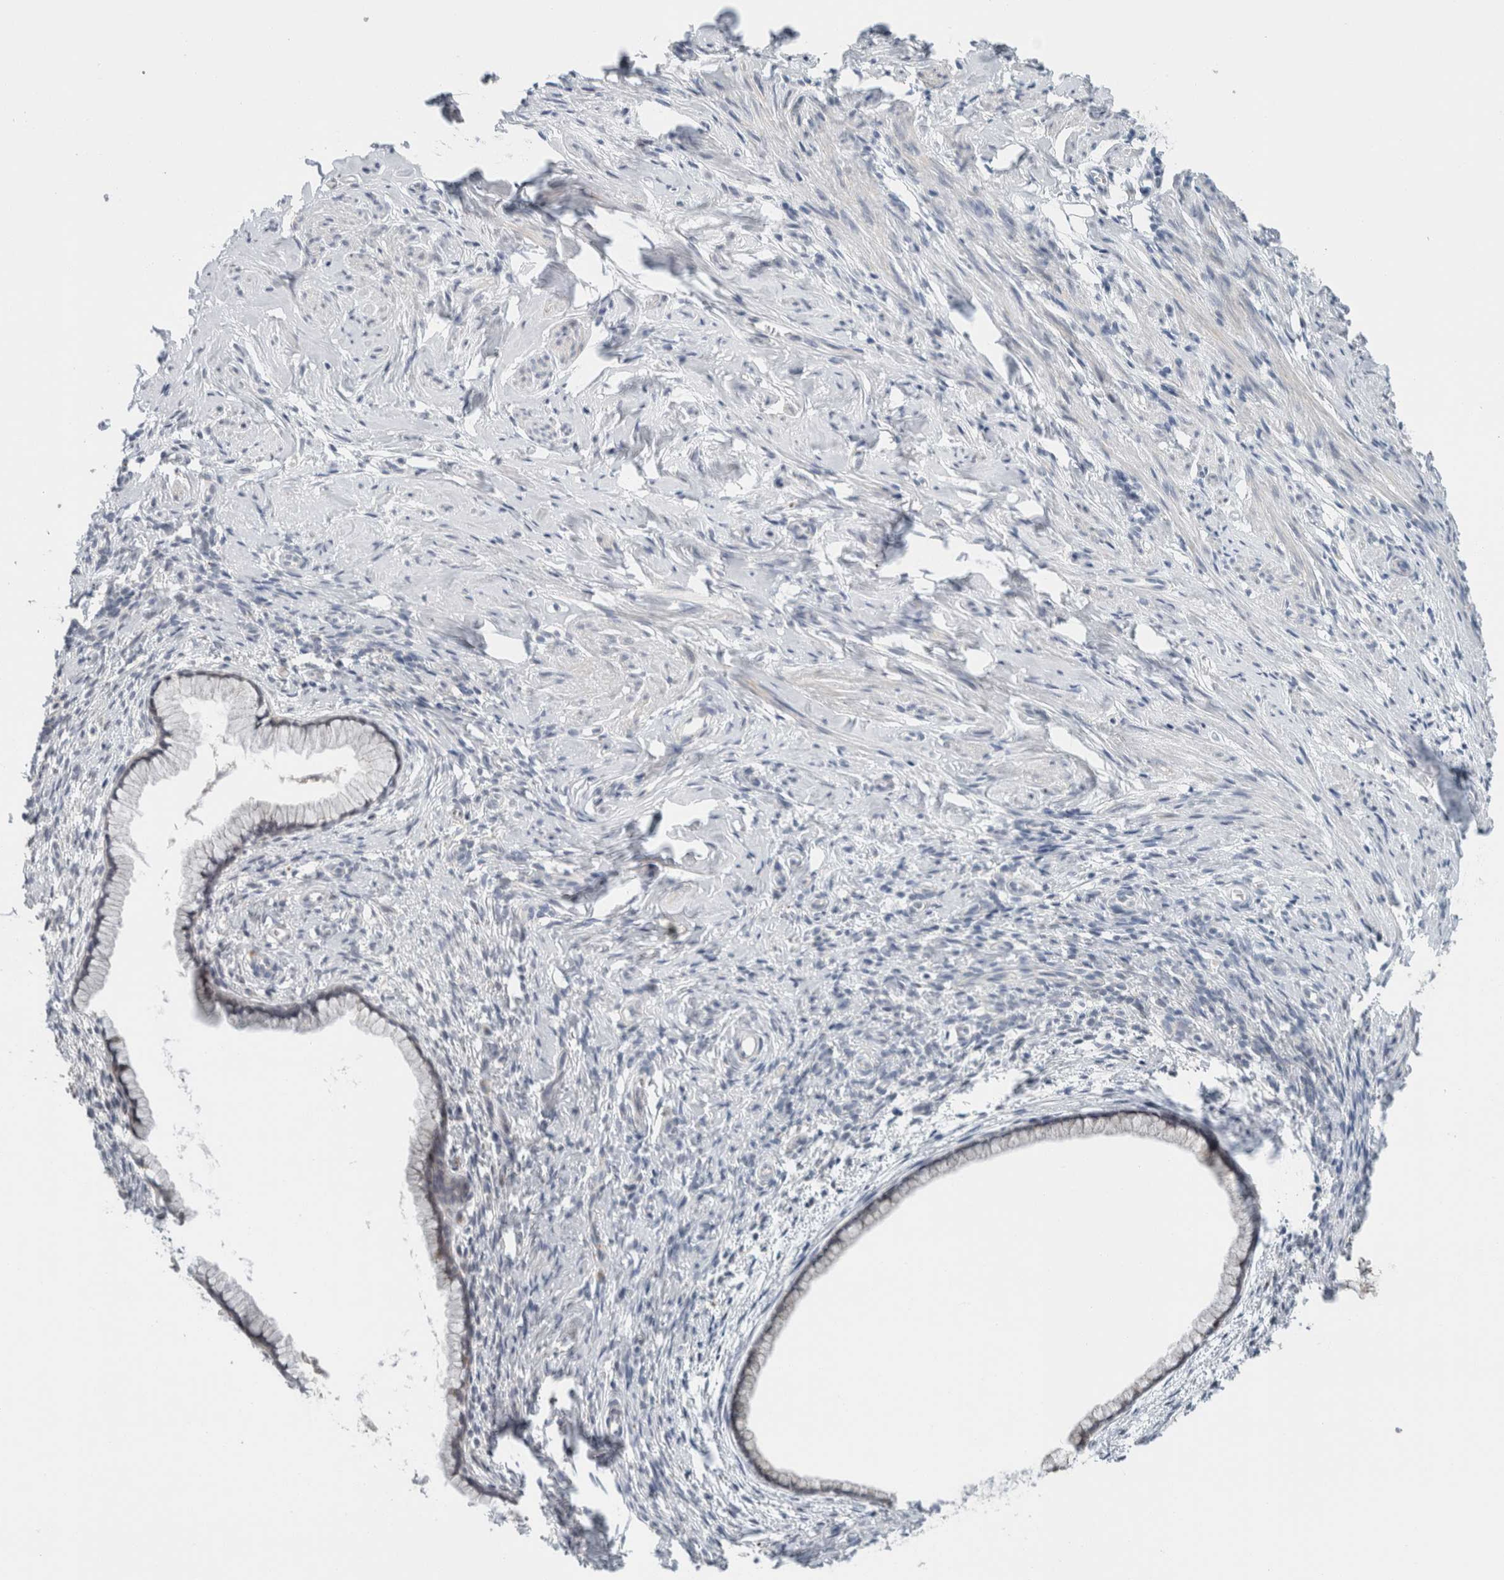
{"staining": {"intensity": "weak", "quantity": "<25%", "location": "cytoplasmic/membranous"}, "tissue": "cervix", "cell_type": "Glandular cells", "image_type": "normal", "snomed": [{"axis": "morphology", "description": "Normal tissue, NOS"}, {"axis": "topography", "description": "Cervix"}], "caption": "Immunohistochemistry micrograph of benign human cervix stained for a protein (brown), which displays no expression in glandular cells. Brightfield microscopy of IHC stained with DAB (brown) and hematoxylin (blue), captured at high magnification.", "gene": "CRAT", "patient": {"sex": "female", "age": 75}}